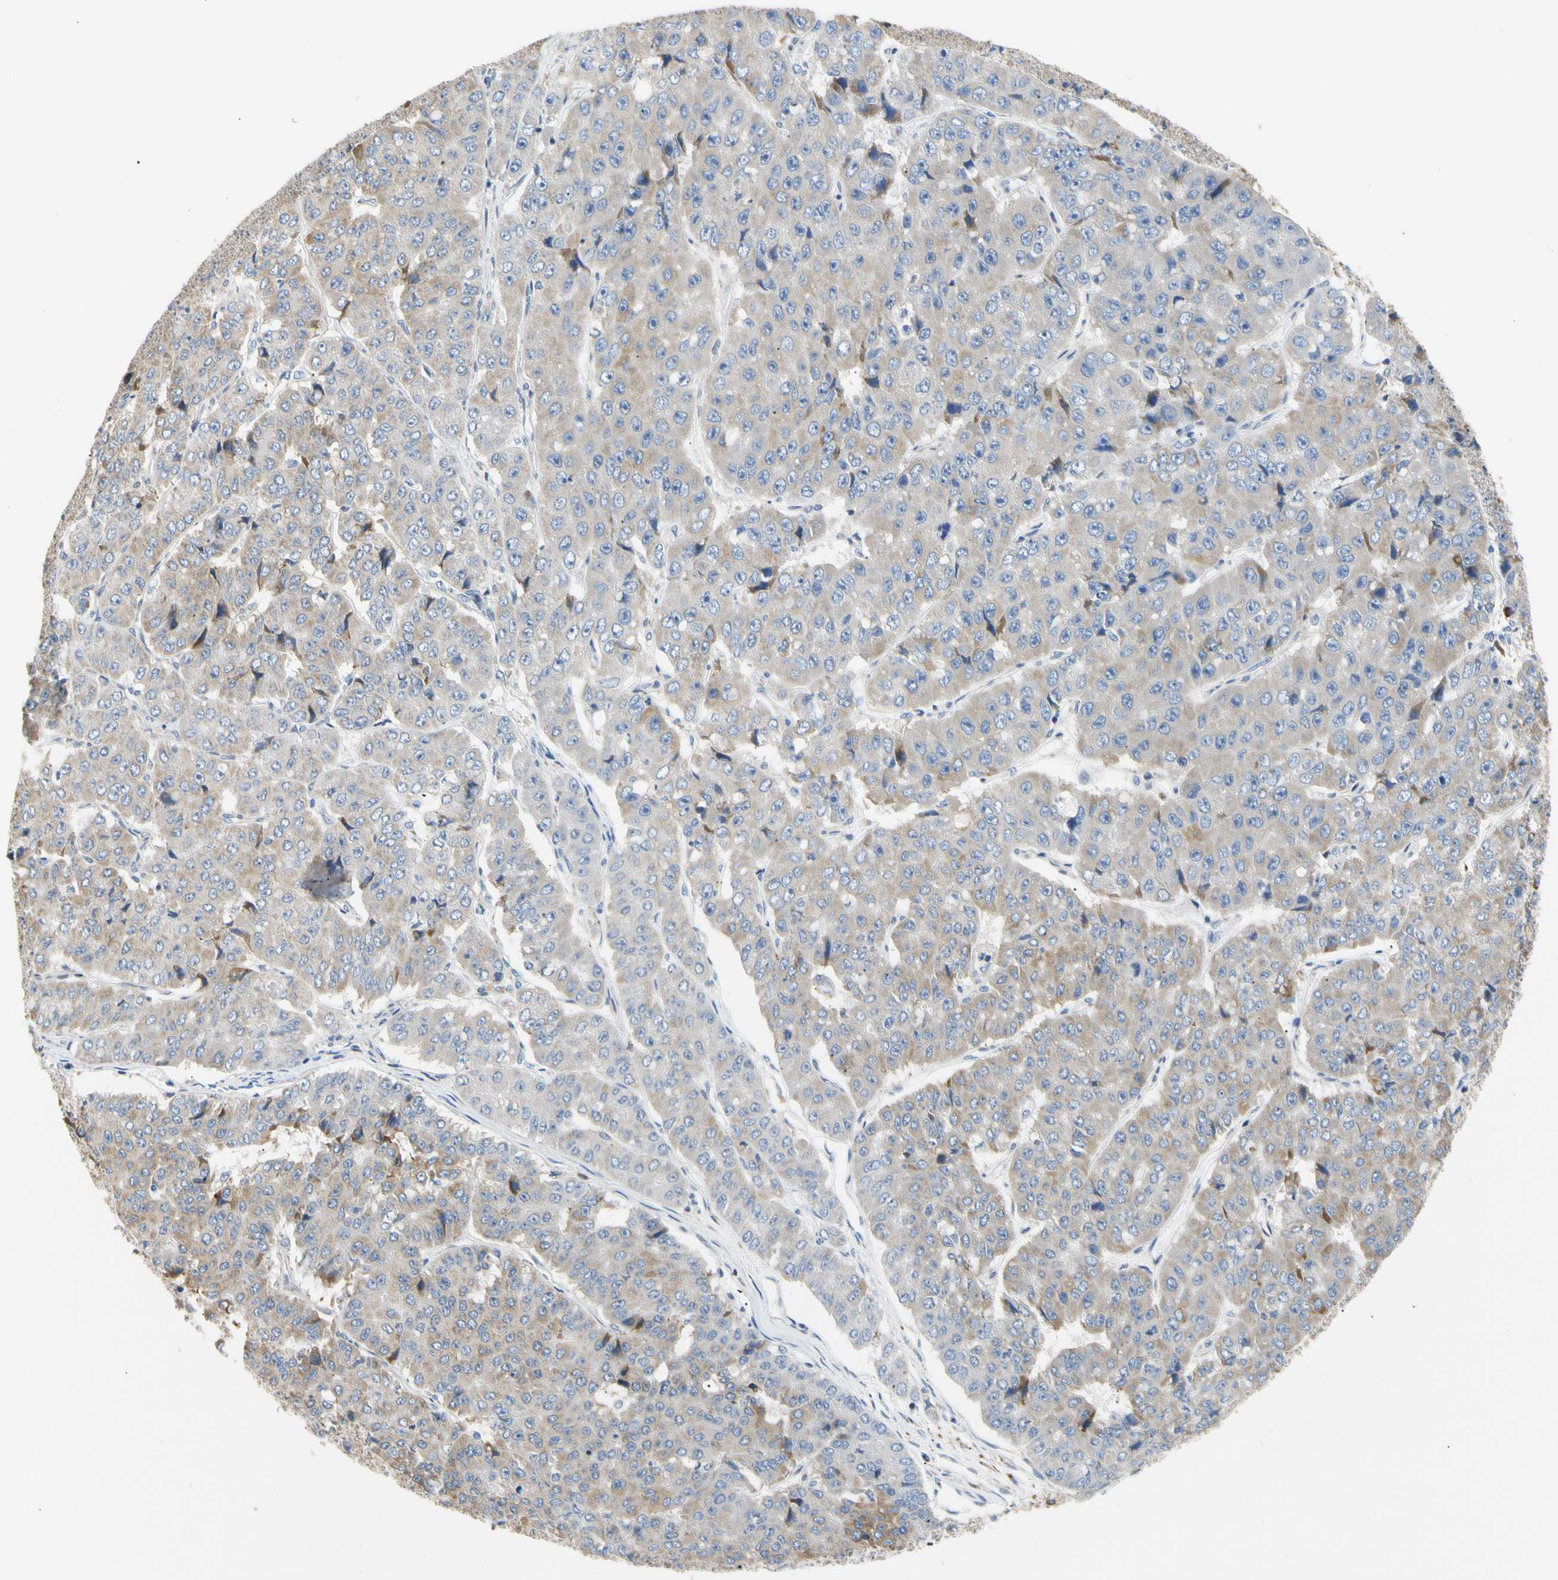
{"staining": {"intensity": "moderate", "quantity": "<25%", "location": "cytoplasmic/membranous"}, "tissue": "pancreatic cancer", "cell_type": "Tumor cells", "image_type": "cancer", "snomed": [{"axis": "morphology", "description": "Adenocarcinoma, NOS"}, {"axis": "topography", "description": "Pancreas"}], "caption": "Immunohistochemical staining of human pancreatic cancer reveals low levels of moderate cytoplasmic/membranous protein staining in about <25% of tumor cells.", "gene": "PLGRKT", "patient": {"sex": "male", "age": 50}}